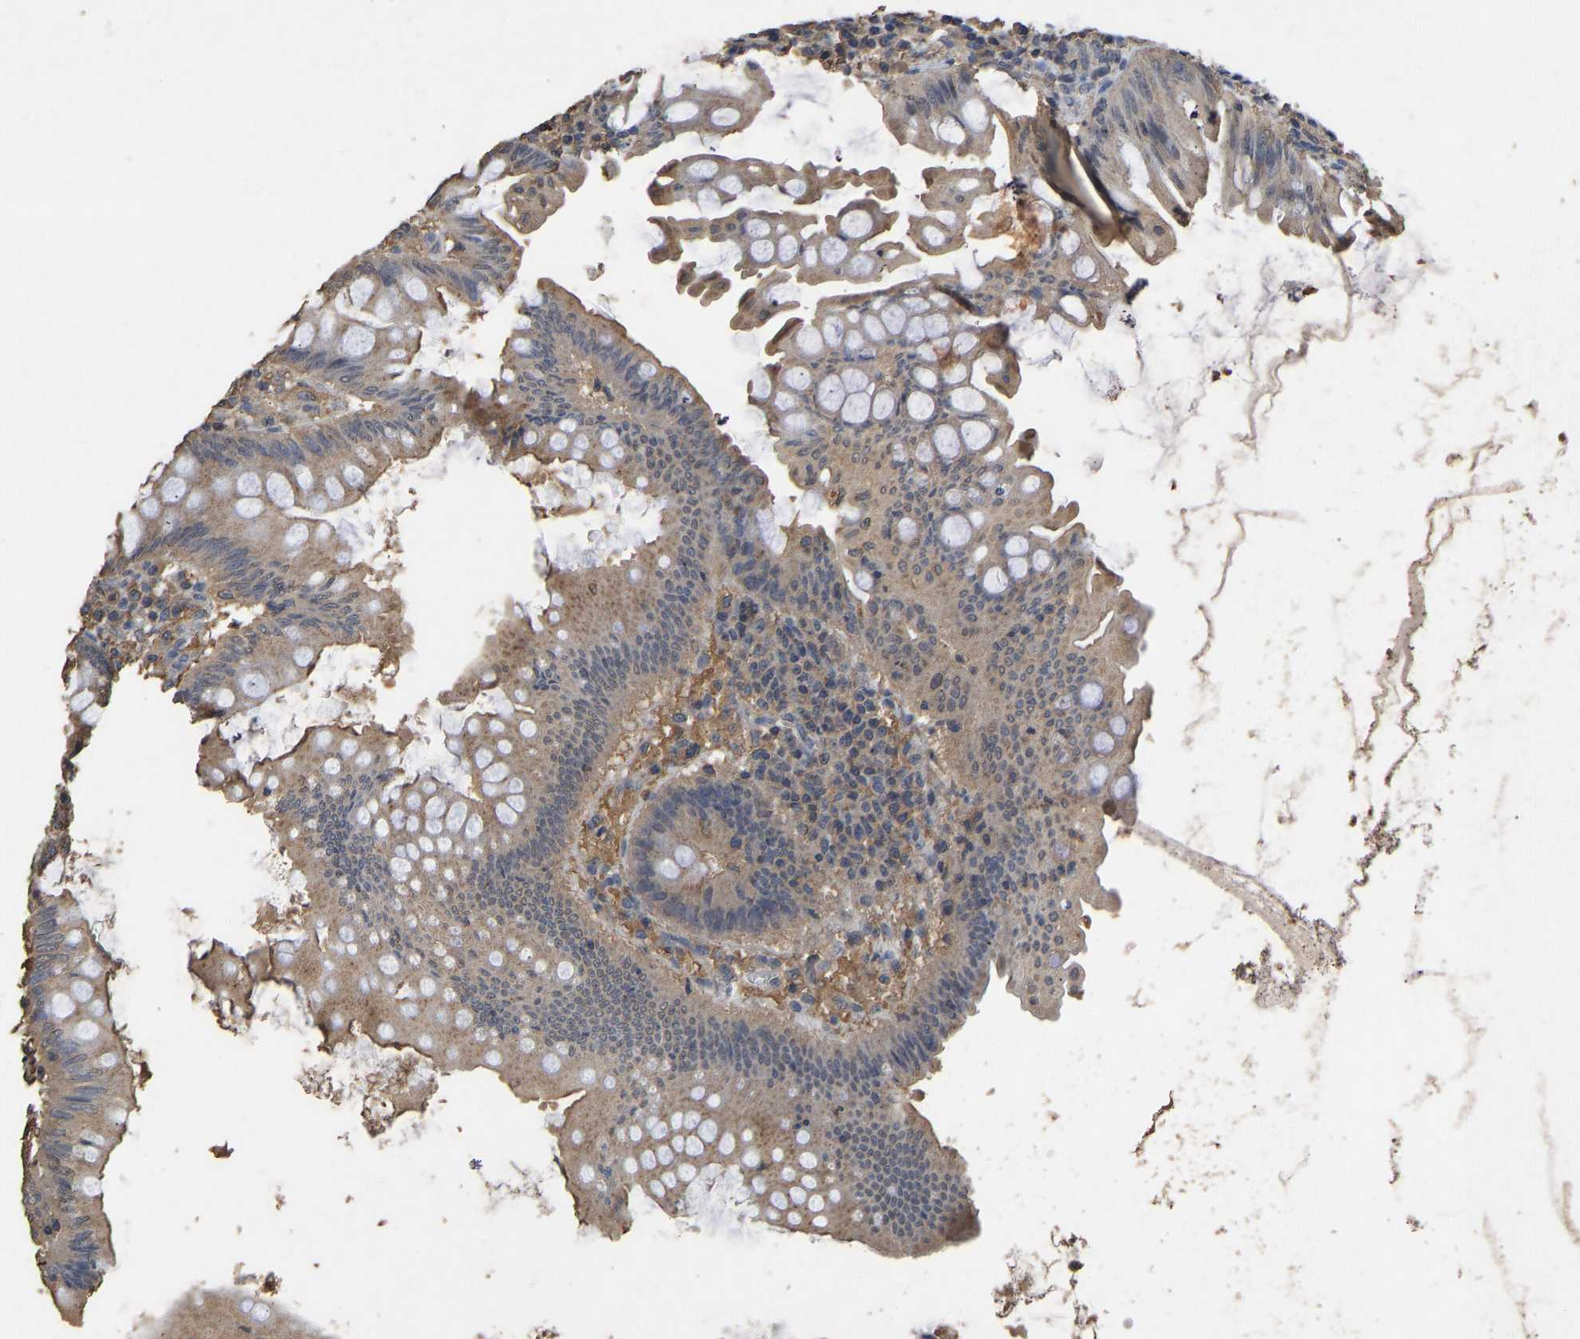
{"staining": {"intensity": "moderate", "quantity": ">75%", "location": "cytoplasmic/membranous"}, "tissue": "appendix", "cell_type": "Glandular cells", "image_type": "normal", "snomed": [{"axis": "morphology", "description": "Normal tissue, NOS"}, {"axis": "topography", "description": "Appendix"}], "caption": "An image of appendix stained for a protein shows moderate cytoplasmic/membranous brown staining in glandular cells. The staining was performed using DAB, with brown indicating positive protein expression. Nuclei are stained blue with hematoxylin.", "gene": "CIDEC", "patient": {"sex": "male", "age": 56}}